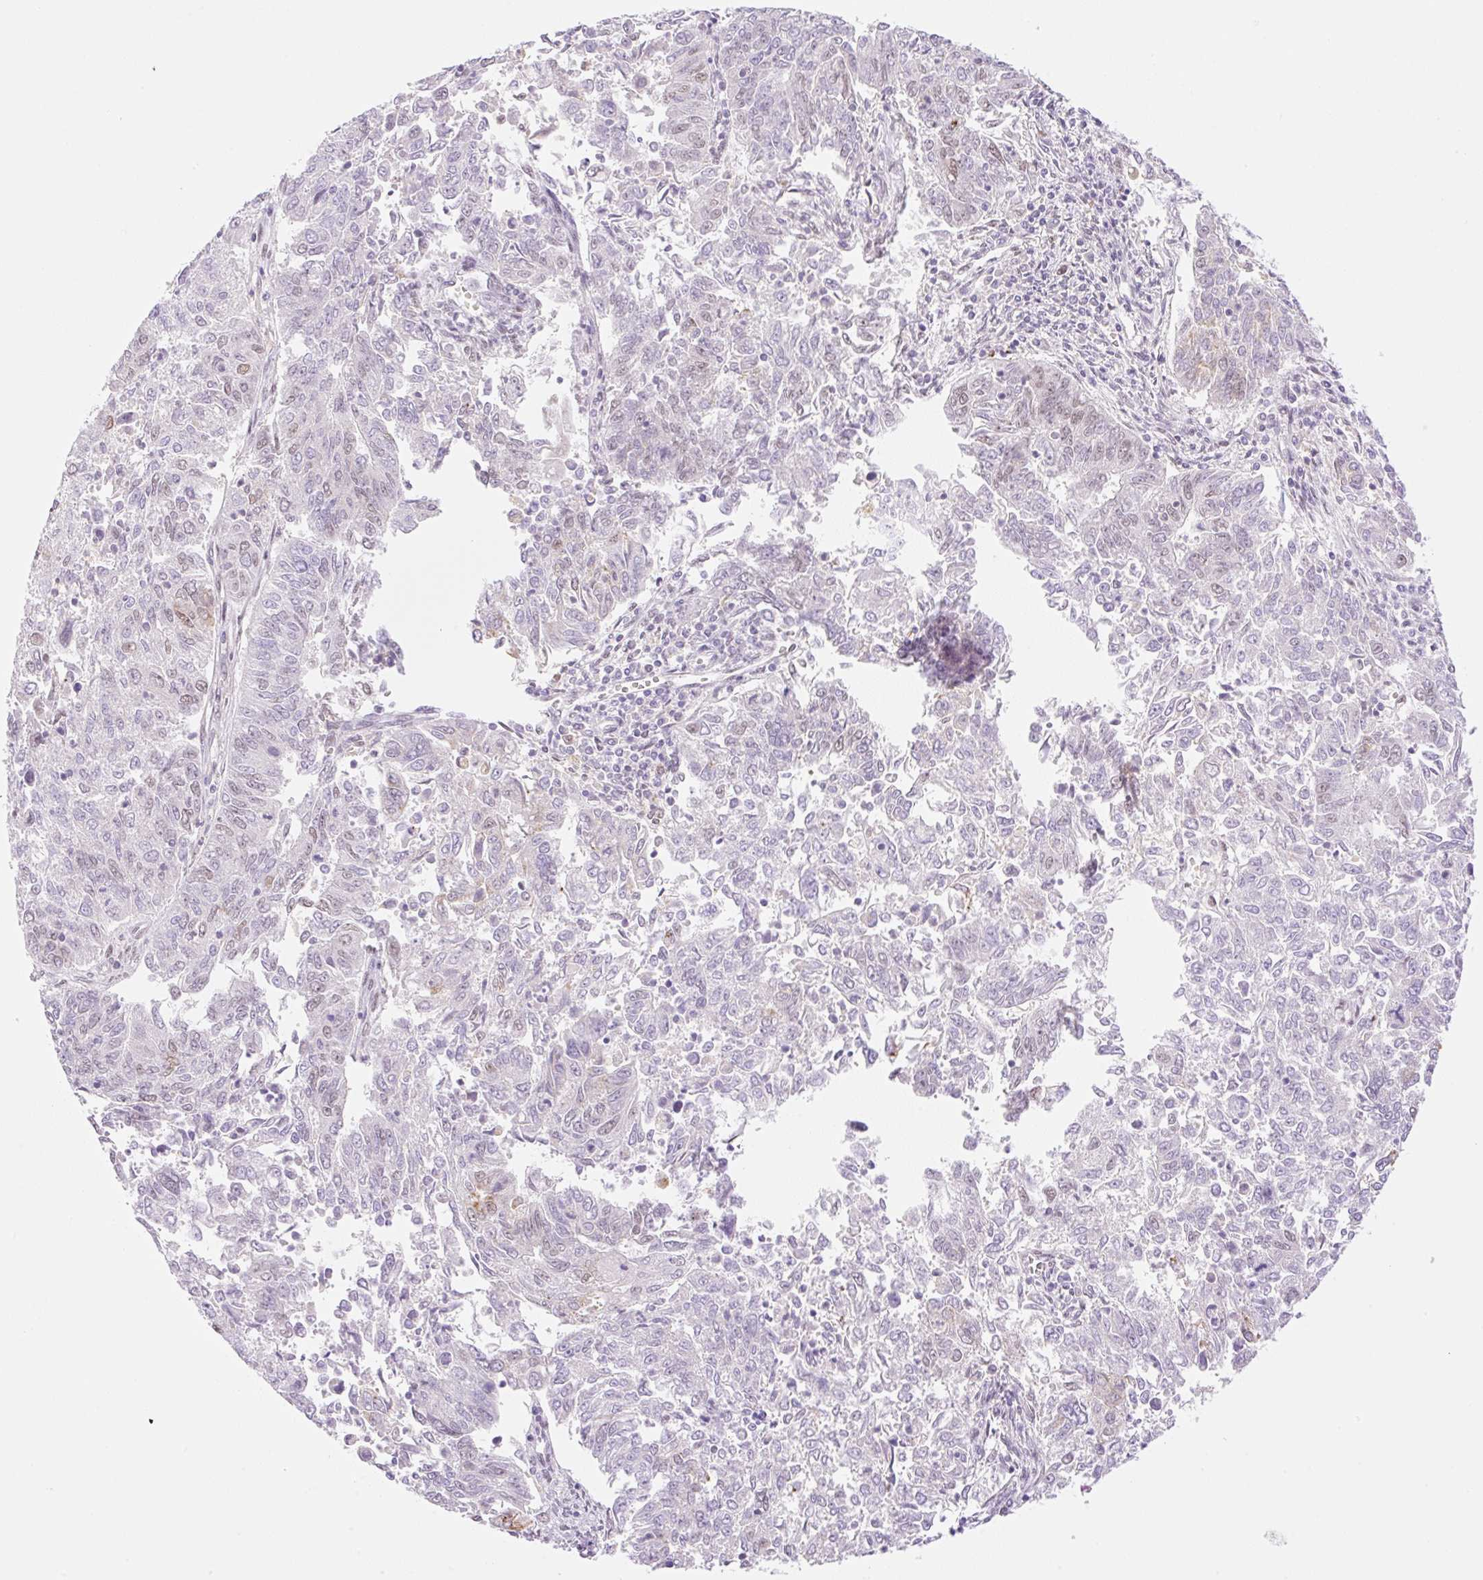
{"staining": {"intensity": "weak", "quantity": "<25%", "location": "nuclear"}, "tissue": "endometrial cancer", "cell_type": "Tumor cells", "image_type": "cancer", "snomed": [{"axis": "morphology", "description": "Adenocarcinoma, NOS"}, {"axis": "topography", "description": "Endometrium"}], "caption": "Tumor cells are negative for brown protein staining in endometrial adenocarcinoma. Brightfield microscopy of immunohistochemistry stained with DAB (brown) and hematoxylin (blue), captured at high magnification.", "gene": "PALM3", "patient": {"sex": "female", "age": 42}}